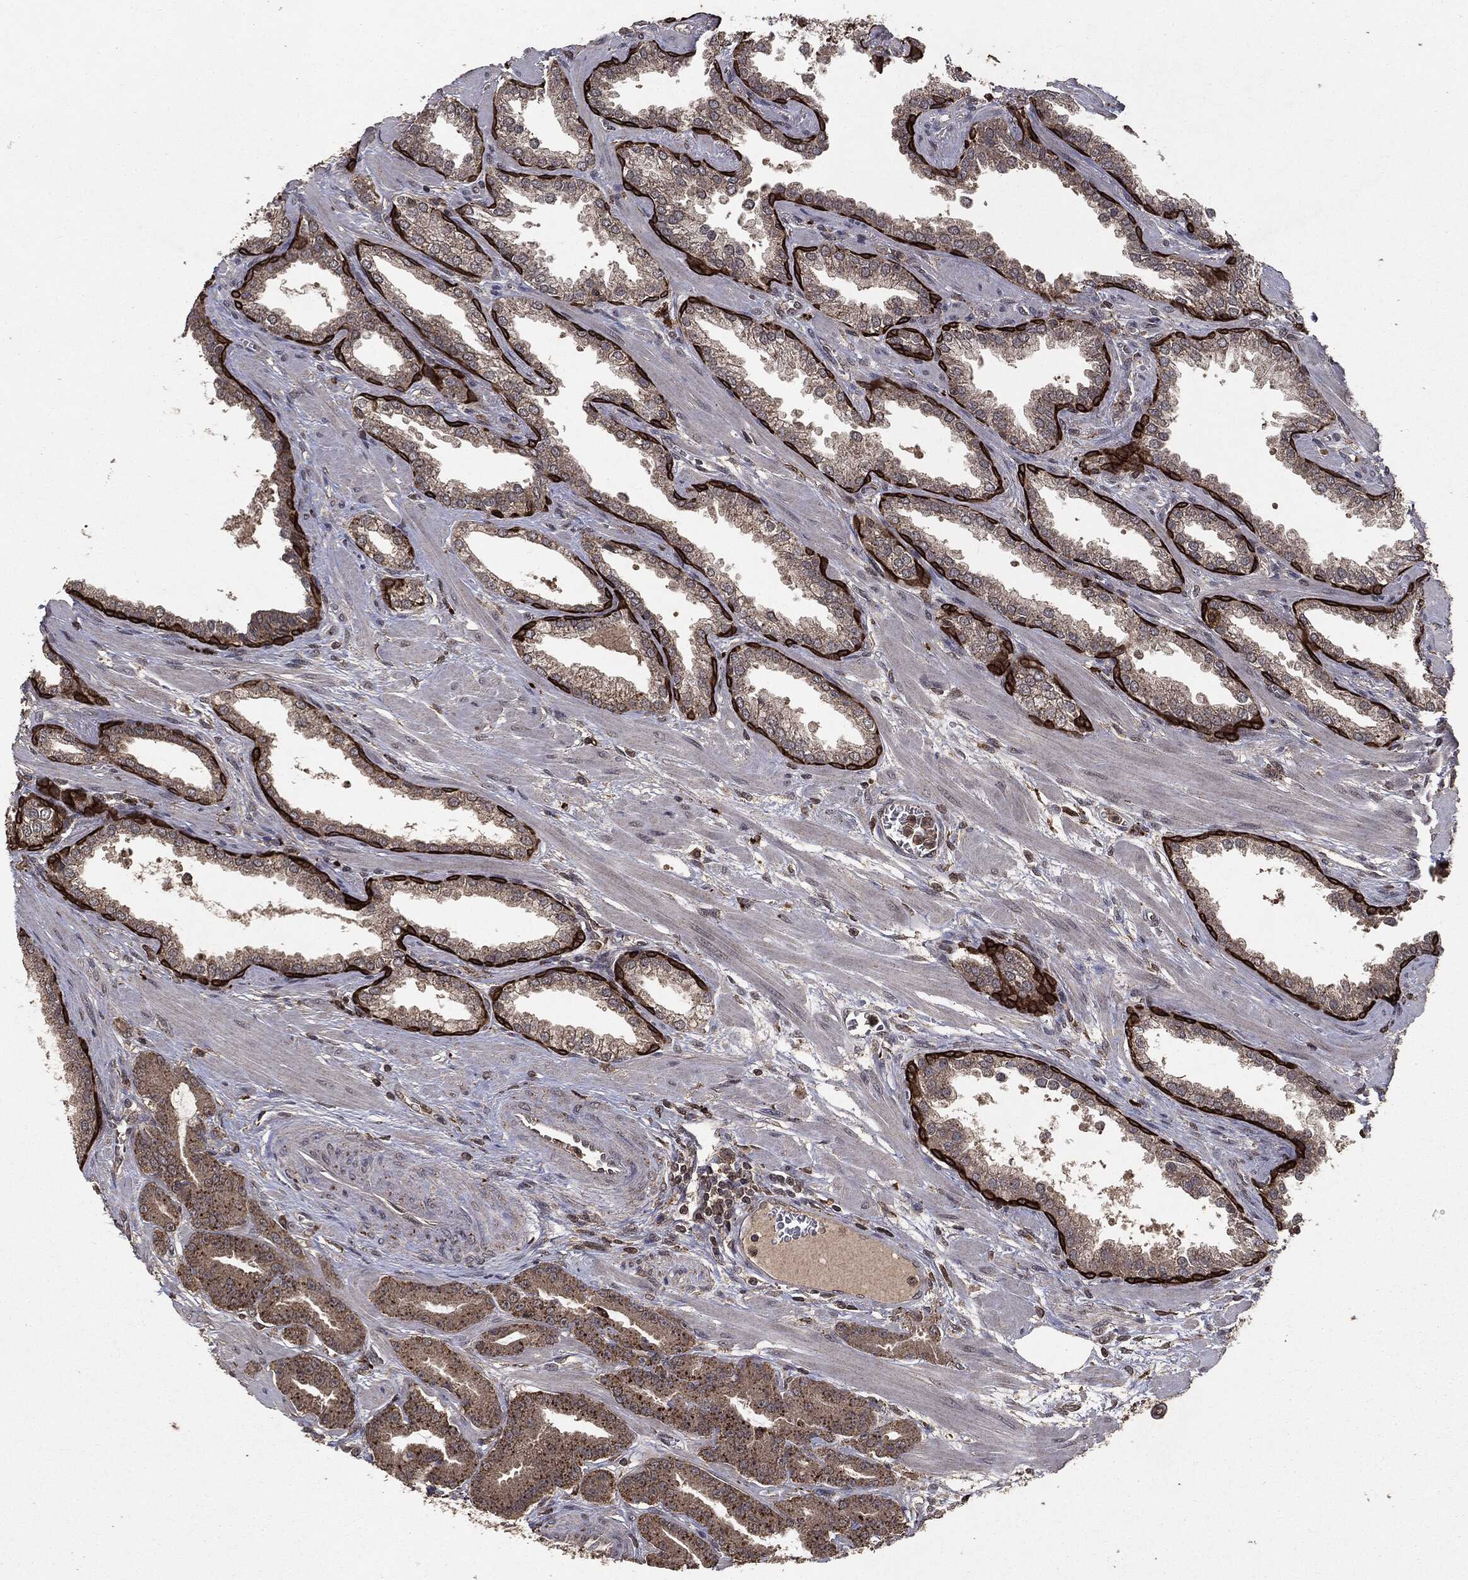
{"staining": {"intensity": "weak", "quantity": "<25%", "location": "cytoplasmic/membranous"}, "tissue": "prostate cancer", "cell_type": "Tumor cells", "image_type": "cancer", "snomed": [{"axis": "morphology", "description": "Adenocarcinoma, High grade"}, {"axis": "topography", "description": "Prostate"}], "caption": "Immunohistochemical staining of adenocarcinoma (high-grade) (prostate) shows no significant staining in tumor cells.", "gene": "MTOR", "patient": {"sex": "male", "age": 60}}